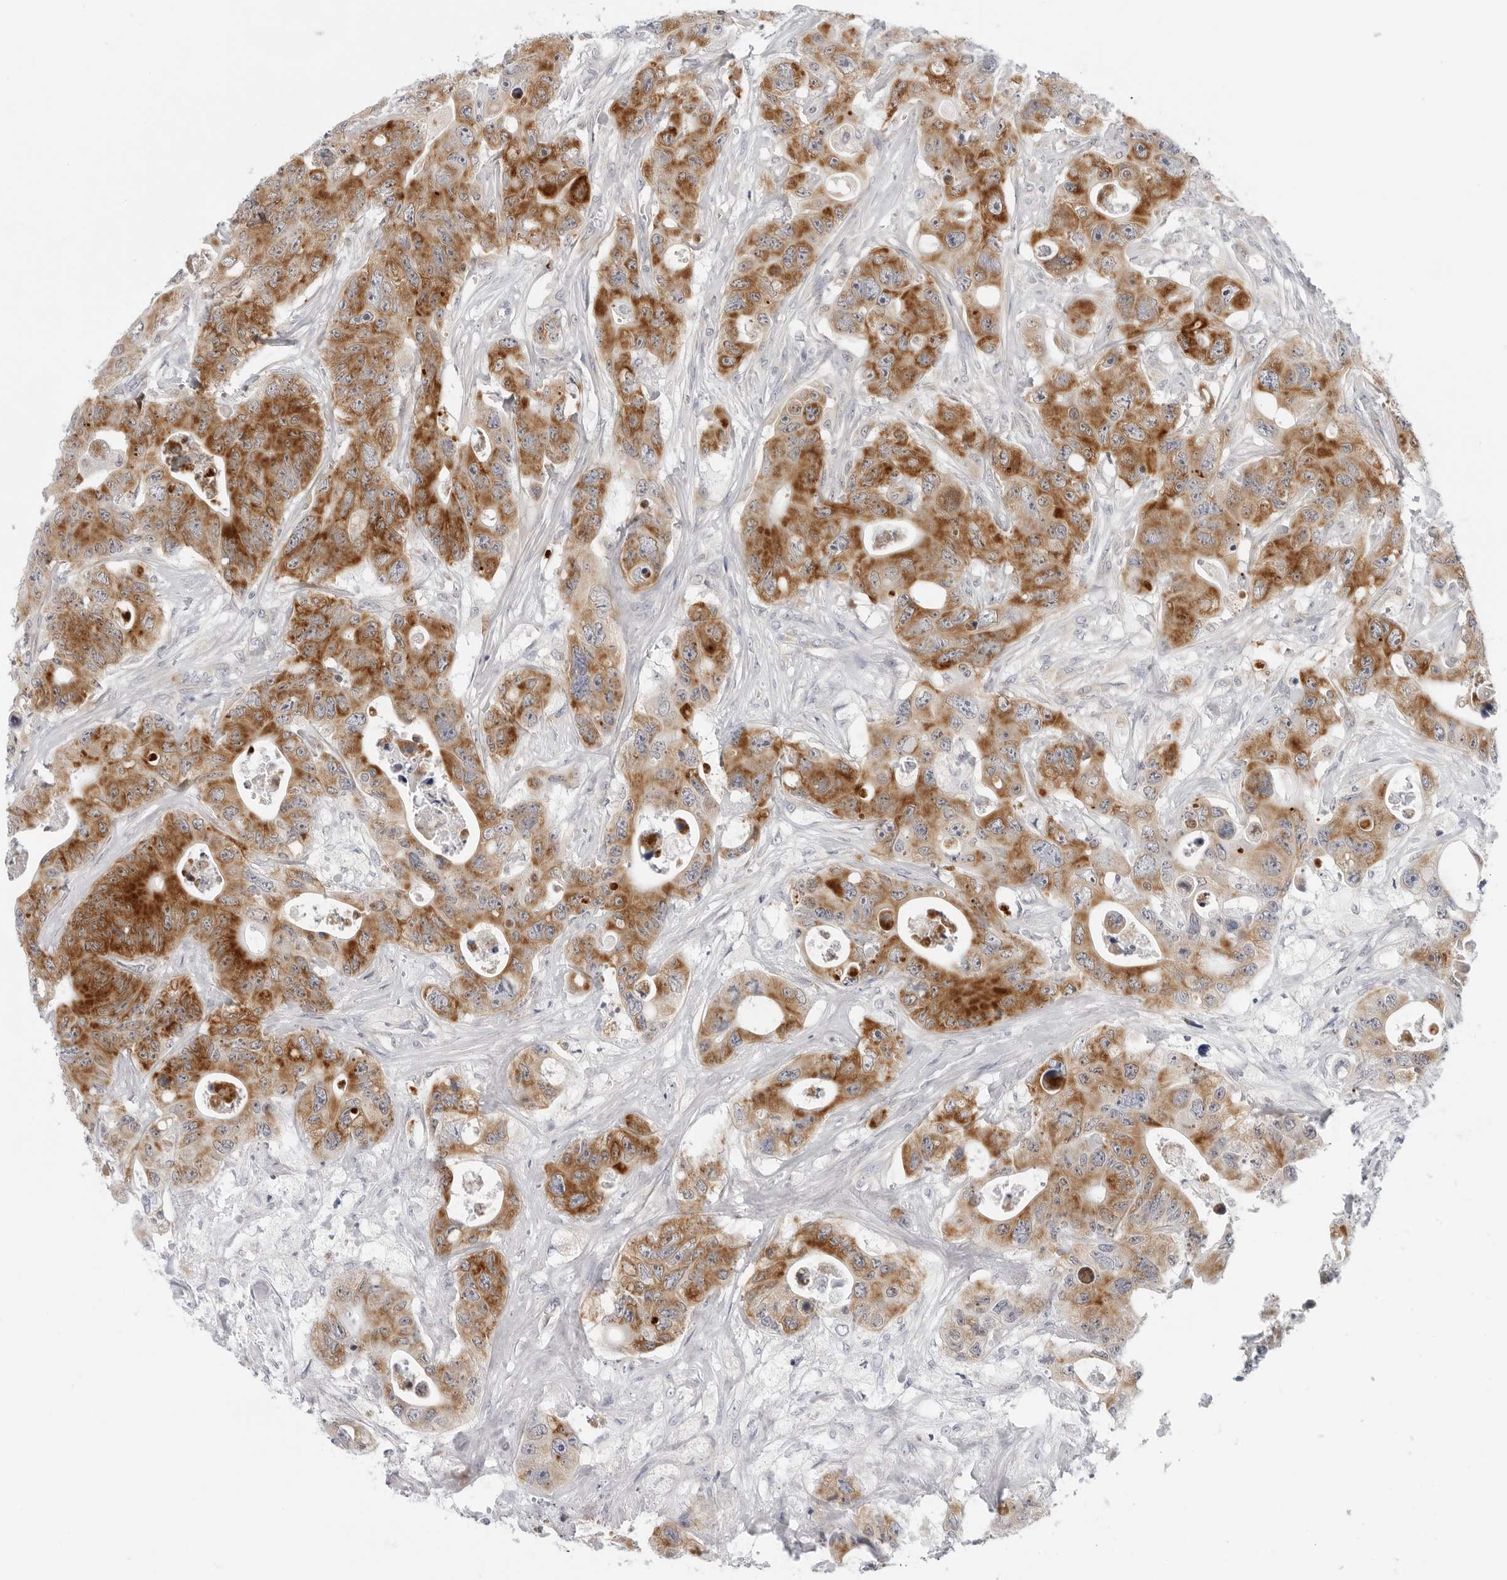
{"staining": {"intensity": "strong", "quantity": ">75%", "location": "cytoplasmic/membranous"}, "tissue": "colorectal cancer", "cell_type": "Tumor cells", "image_type": "cancer", "snomed": [{"axis": "morphology", "description": "Adenocarcinoma, NOS"}, {"axis": "topography", "description": "Colon"}], "caption": "IHC (DAB (3,3'-diaminobenzidine)) staining of colorectal cancer exhibits strong cytoplasmic/membranous protein positivity in approximately >75% of tumor cells.", "gene": "CIART", "patient": {"sex": "female", "age": 46}}